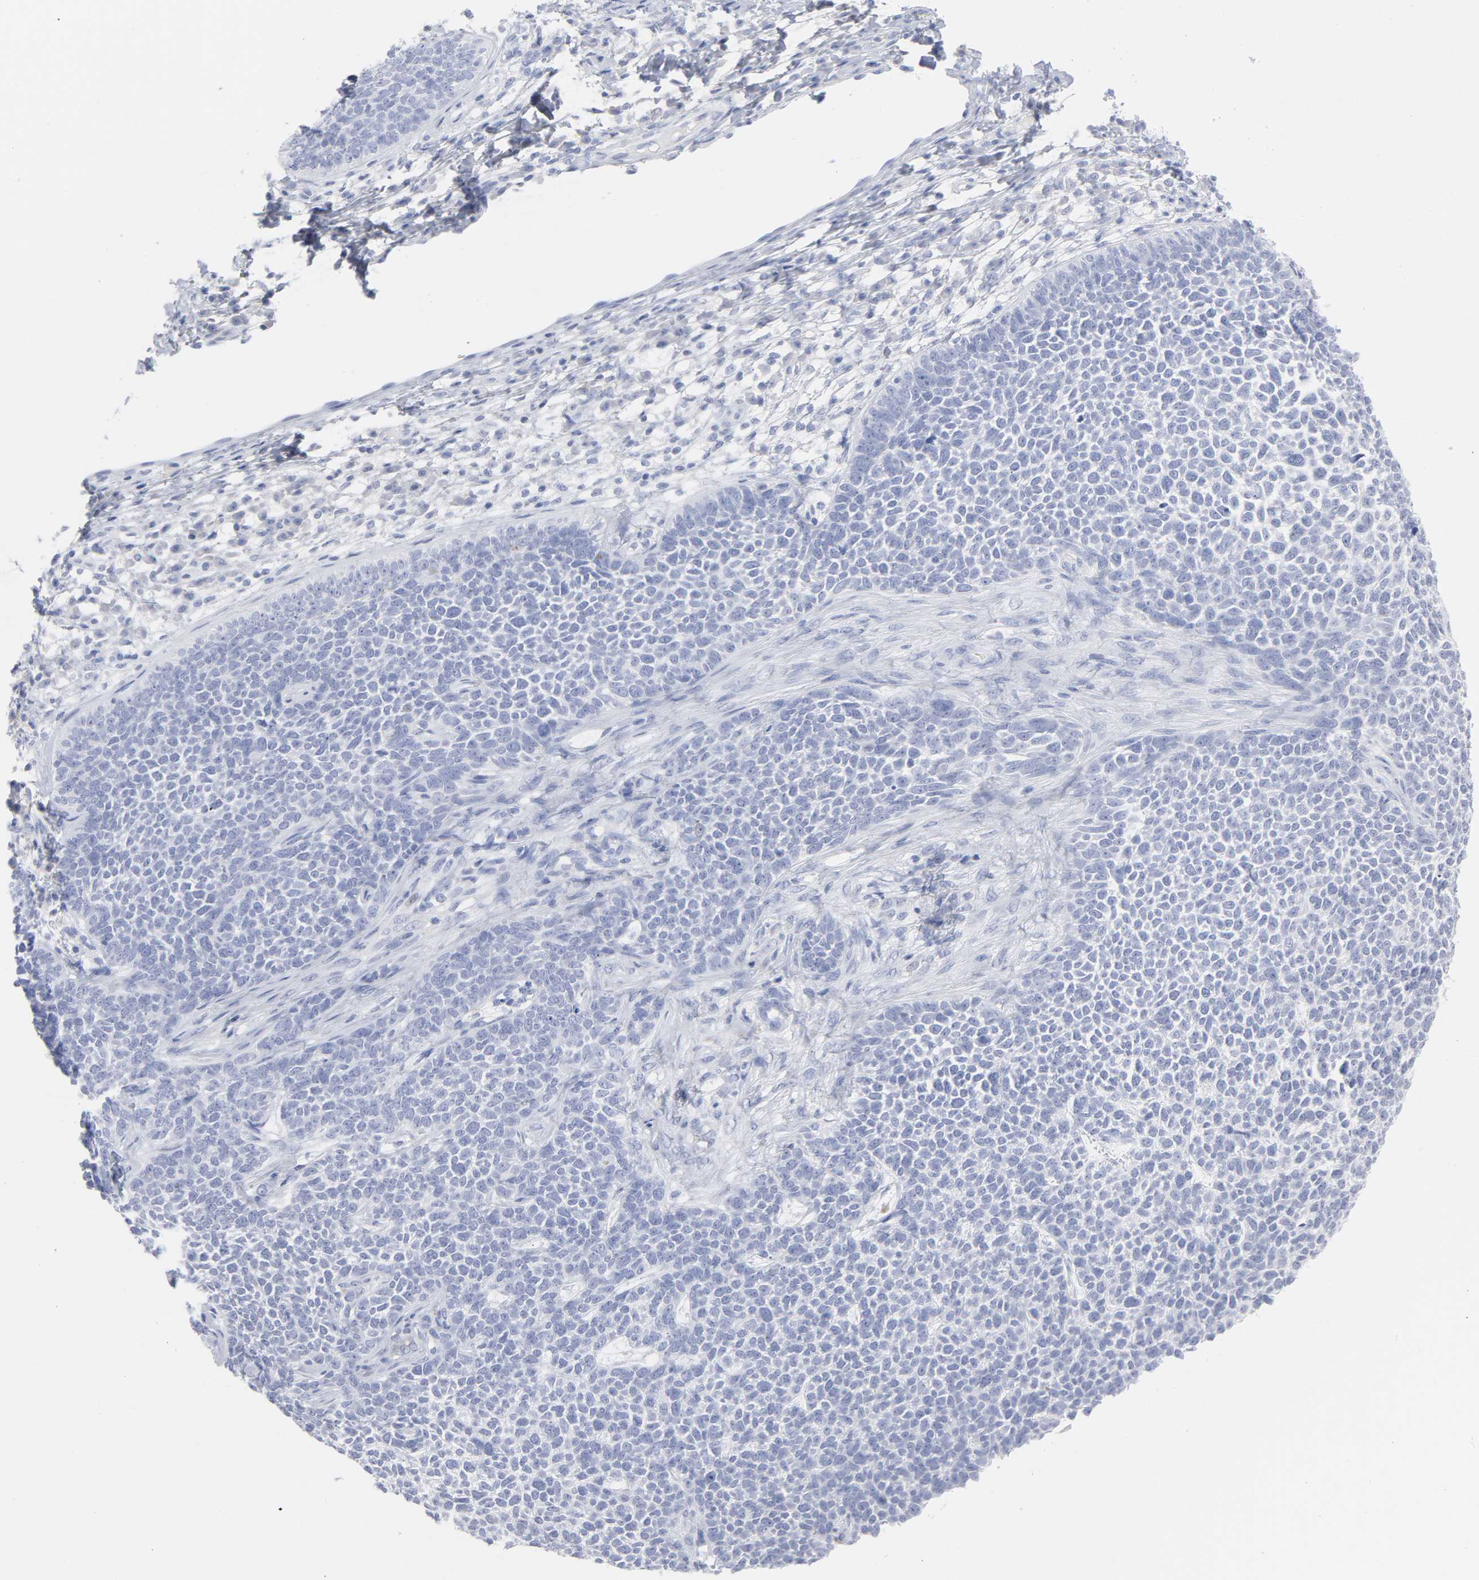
{"staining": {"intensity": "negative", "quantity": "none", "location": "none"}, "tissue": "skin cancer", "cell_type": "Tumor cells", "image_type": "cancer", "snomed": [{"axis": "morphology", "description": "Basal cell carcinoma"}, {"axis": "topography", "description": "Skin"}], "caption": "This is a image of immunohistochemistry (IHC) staining of basal cell carcinoma (skin), which shows no expression in tumor cells.", "gene": "P2RY8", "patient": {"sex": "female", "age": 84}}